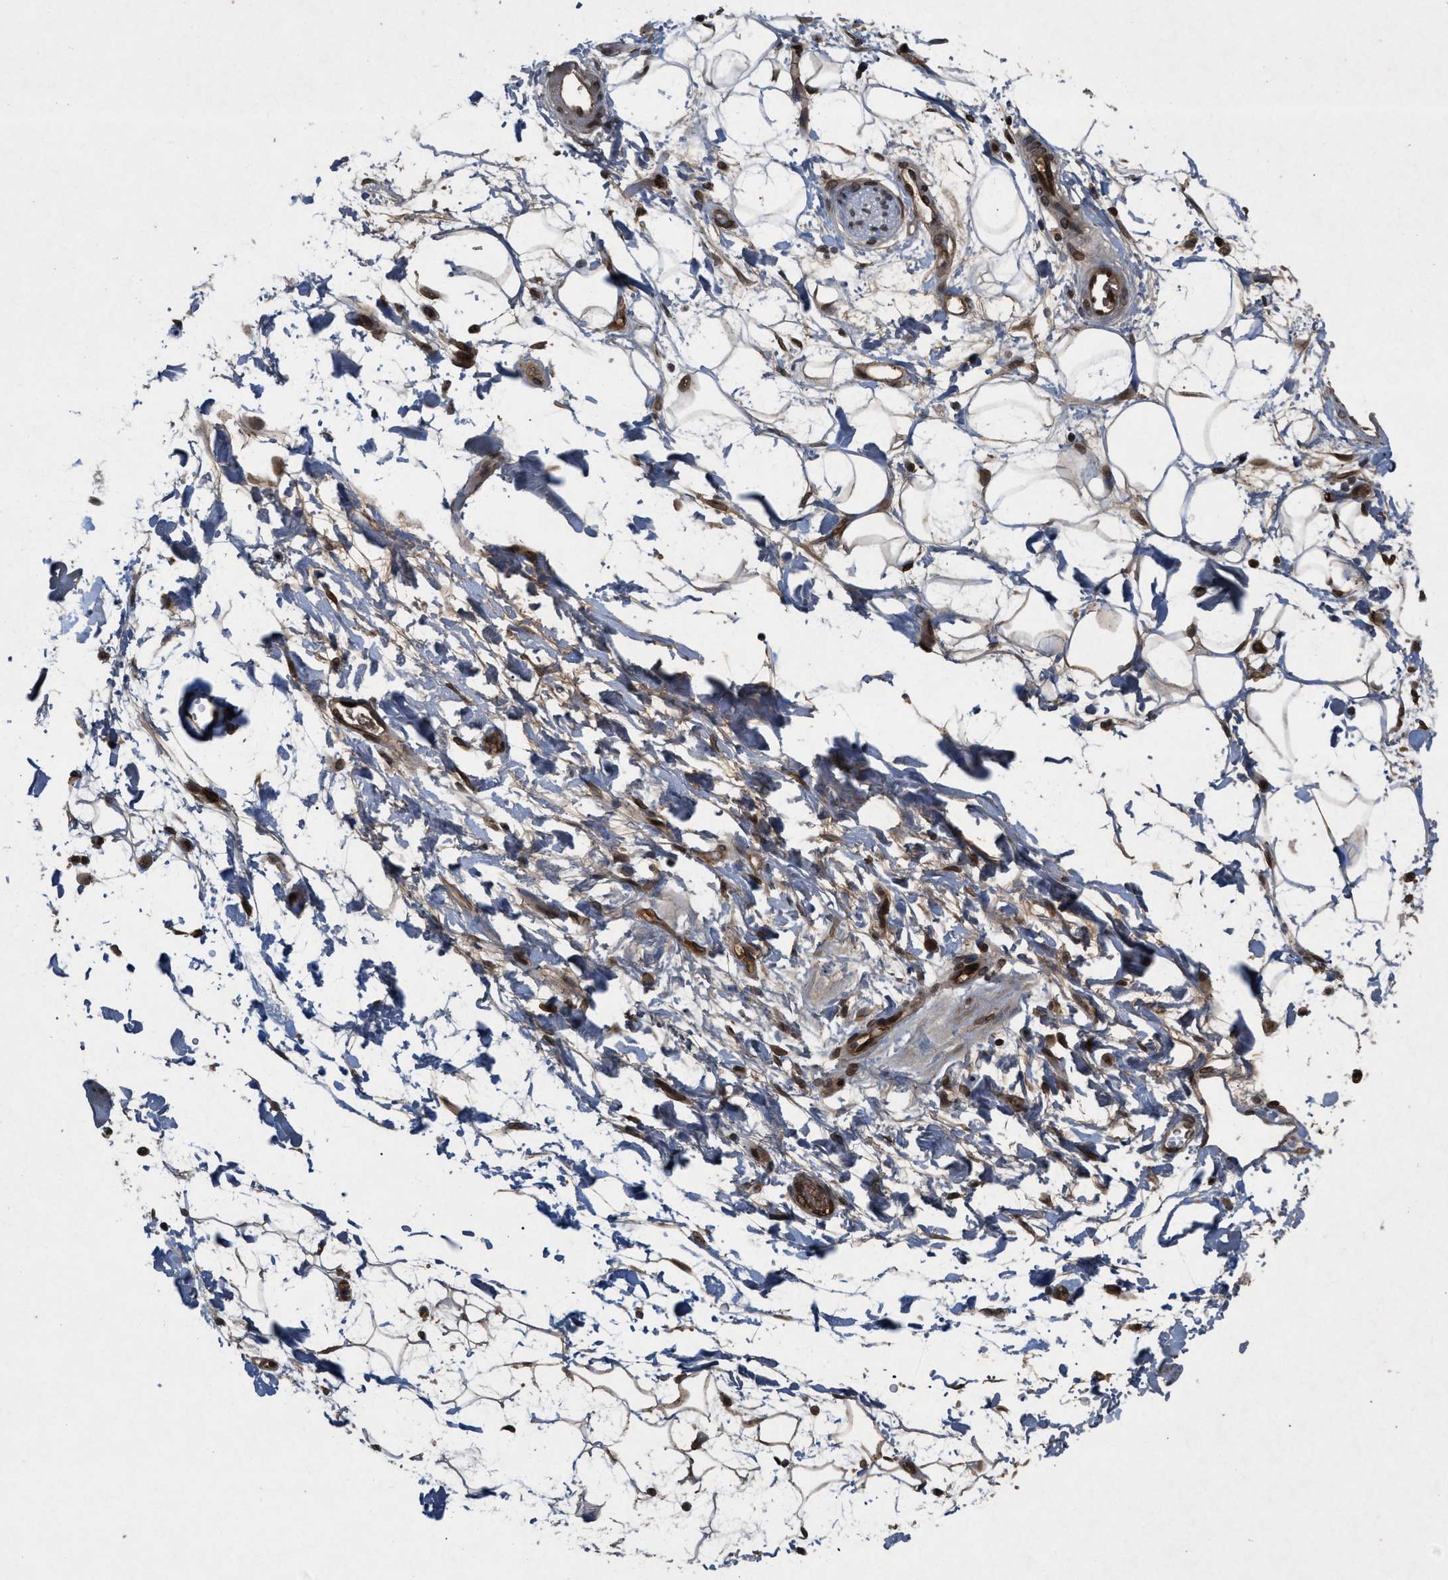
{"staining": {"intensity": "moderate", "quantity": ">75%", "location": "cytoplasmic/membranous,nuclear"}, "tissue": "adipose tissue", "cell_type": "Adipocytes", "image_type": "normal", "snomed": [{"axis": "morphology", "description": "Normal tissue, NOS"}, {"axis": "topography", "description": "Soft tissue"}], "caption": "Adipose tissue stained with IHC reveals moderate cytoplasmic/membranous,nuclear expression in about >75% of adipocytes.", "gene": "CRY1", "patient": {"sex": "male", "age": 72}}